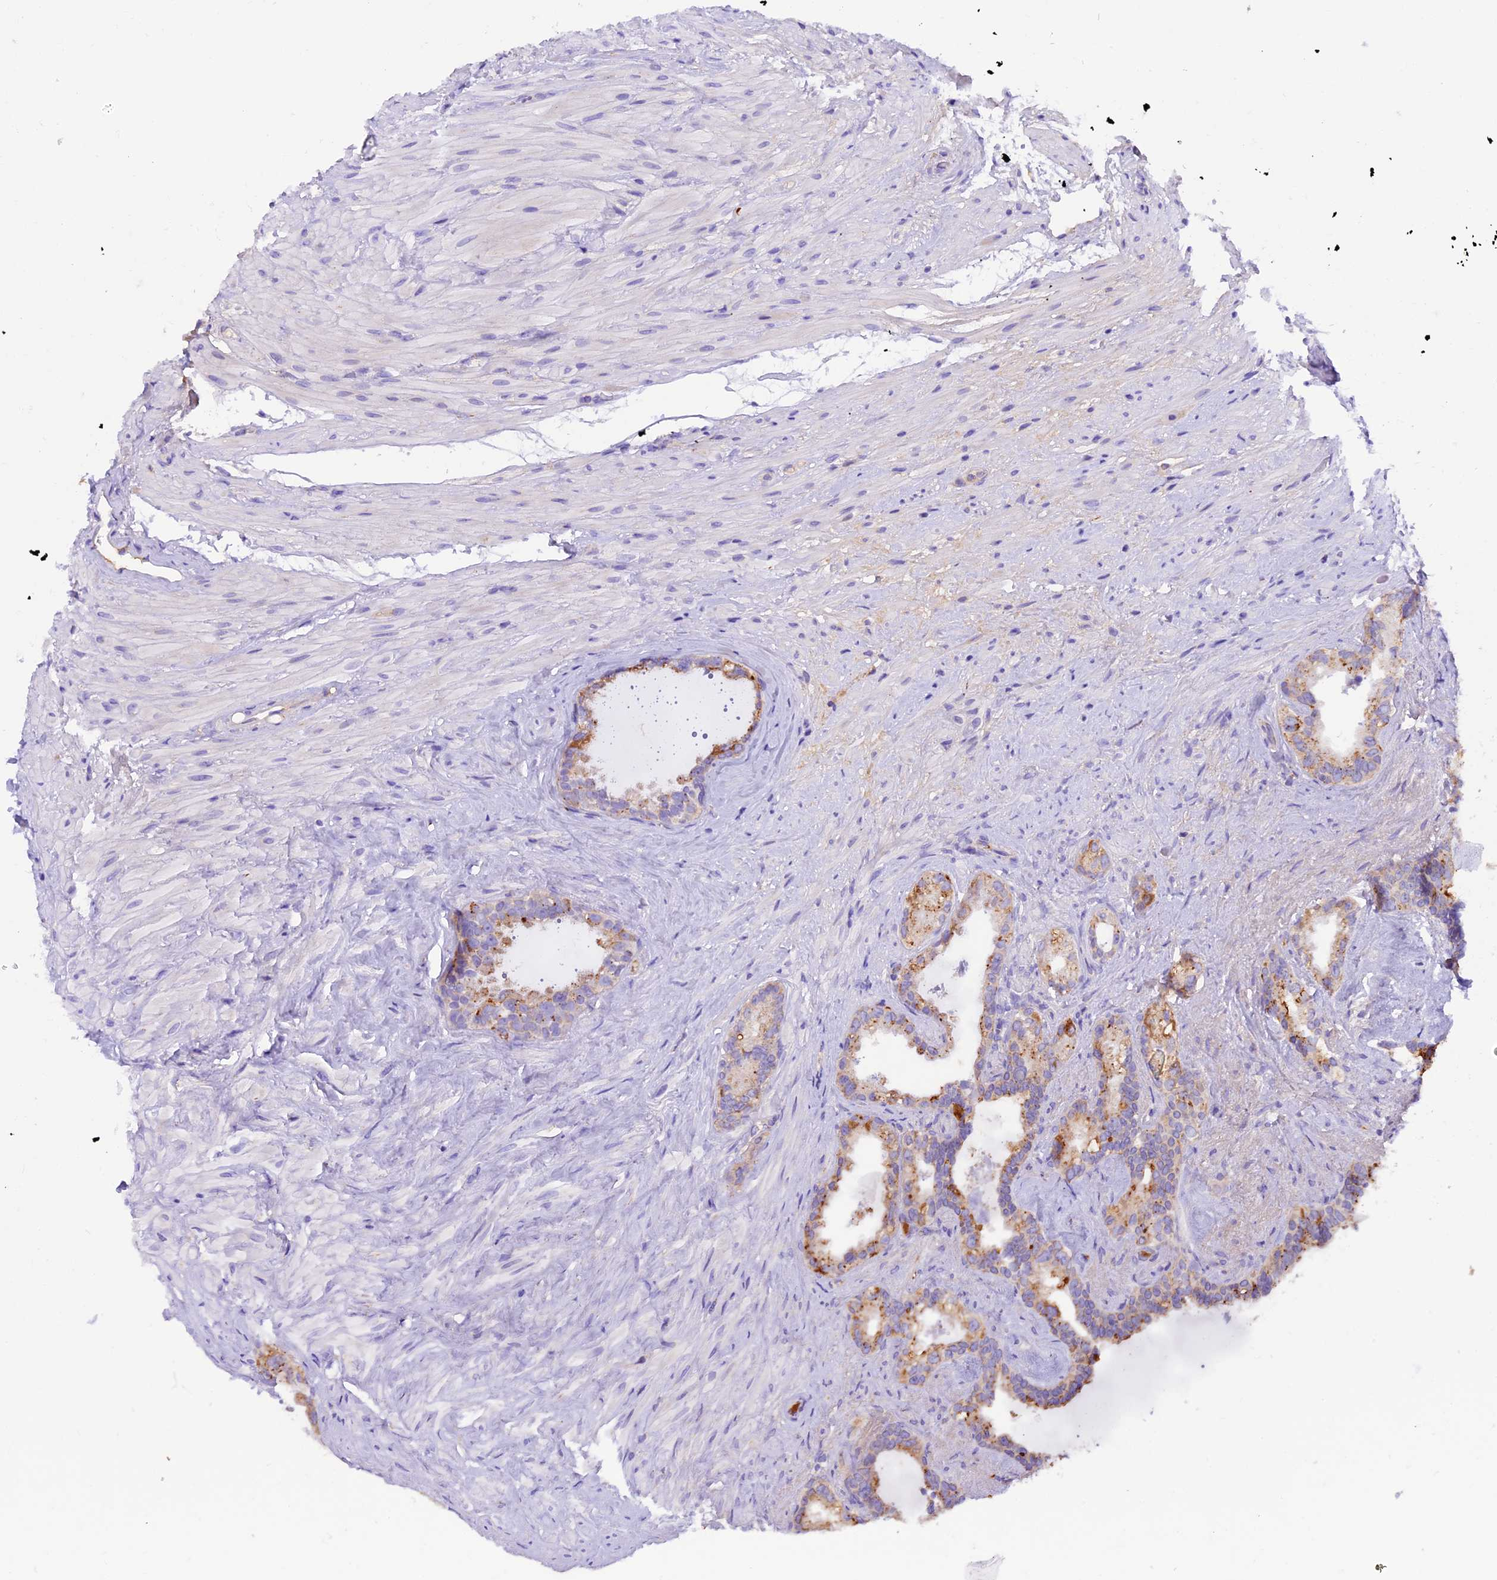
{"staining": {"intensity": "moderate", "quantity": ">75%", "location": "cytoplasmic/membranous"}, "tissue": "seminal vesicle", "cell_type": "Glandular cells", "image_type": "normal", "snomed": [{"axis": "morphology", "description": "Normal tissue, NOS"}, {"axis": "topography", "description": "Prostate"}, {"axis": "topography", "description": "Seminal veicle"}], "caption": "Immunohistochemistry image of normal seminal vesicle: seminal vesicle stained using immunohistochemistry (IHC) displays medium levels of moderate protein expression localized specifically in the cytoplasmic/membranous of glandular cells, appearing as a cytoplasmic/membranous brown color.", "gene": "METTL22", "patient": {"sex": "male", "age": 79}}